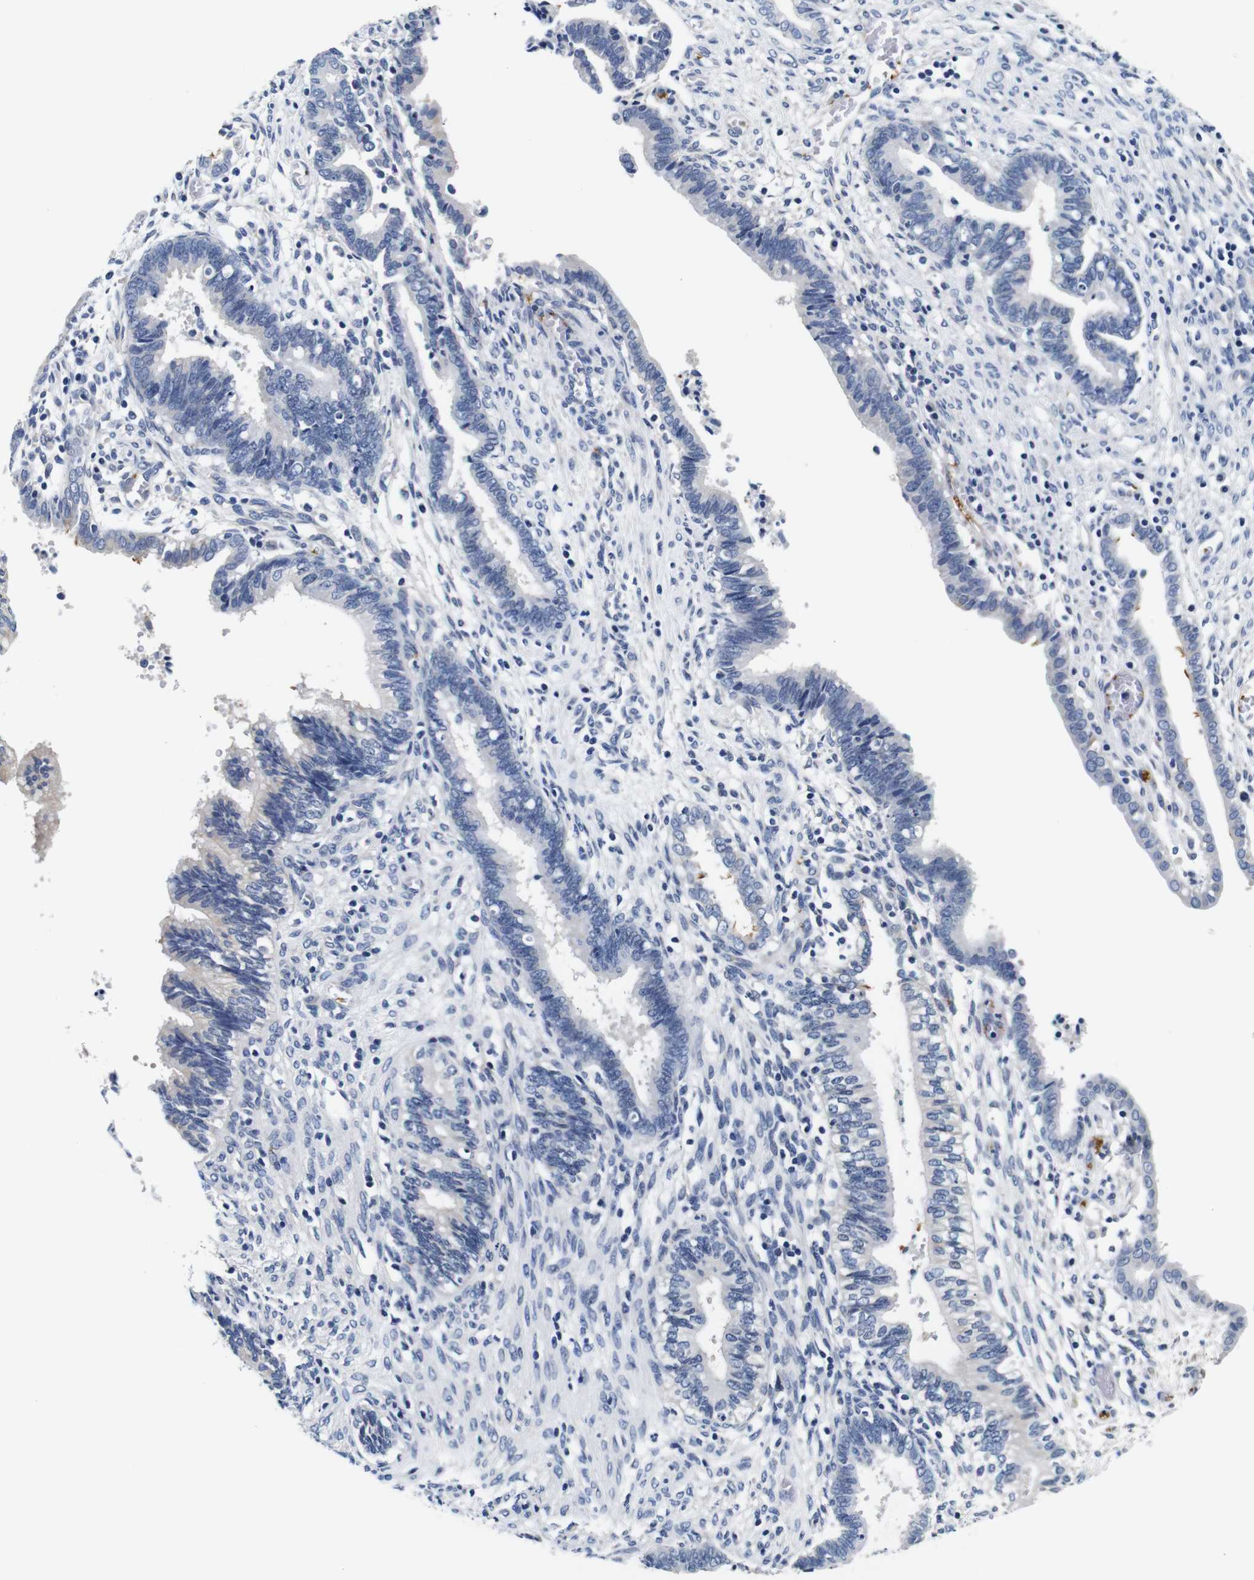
{"staining": {"intensity": "negative", "quantity": "none", "location": "none"}, "tissue": "cervical cancer", "cell_type": "Tumor cells", "image_type": "cancer", "snomed": [{"axis": "morphology", "description": "Adenocarcinoma, NOS"}, {"axis": "topography", "description": "Cervix"}], "caption": "Tumor cells are negative for protein expression in human adenocarcinoma (cervical).", "gene": "GP1BA", "patient": {"sex": "female", "age": 44}}